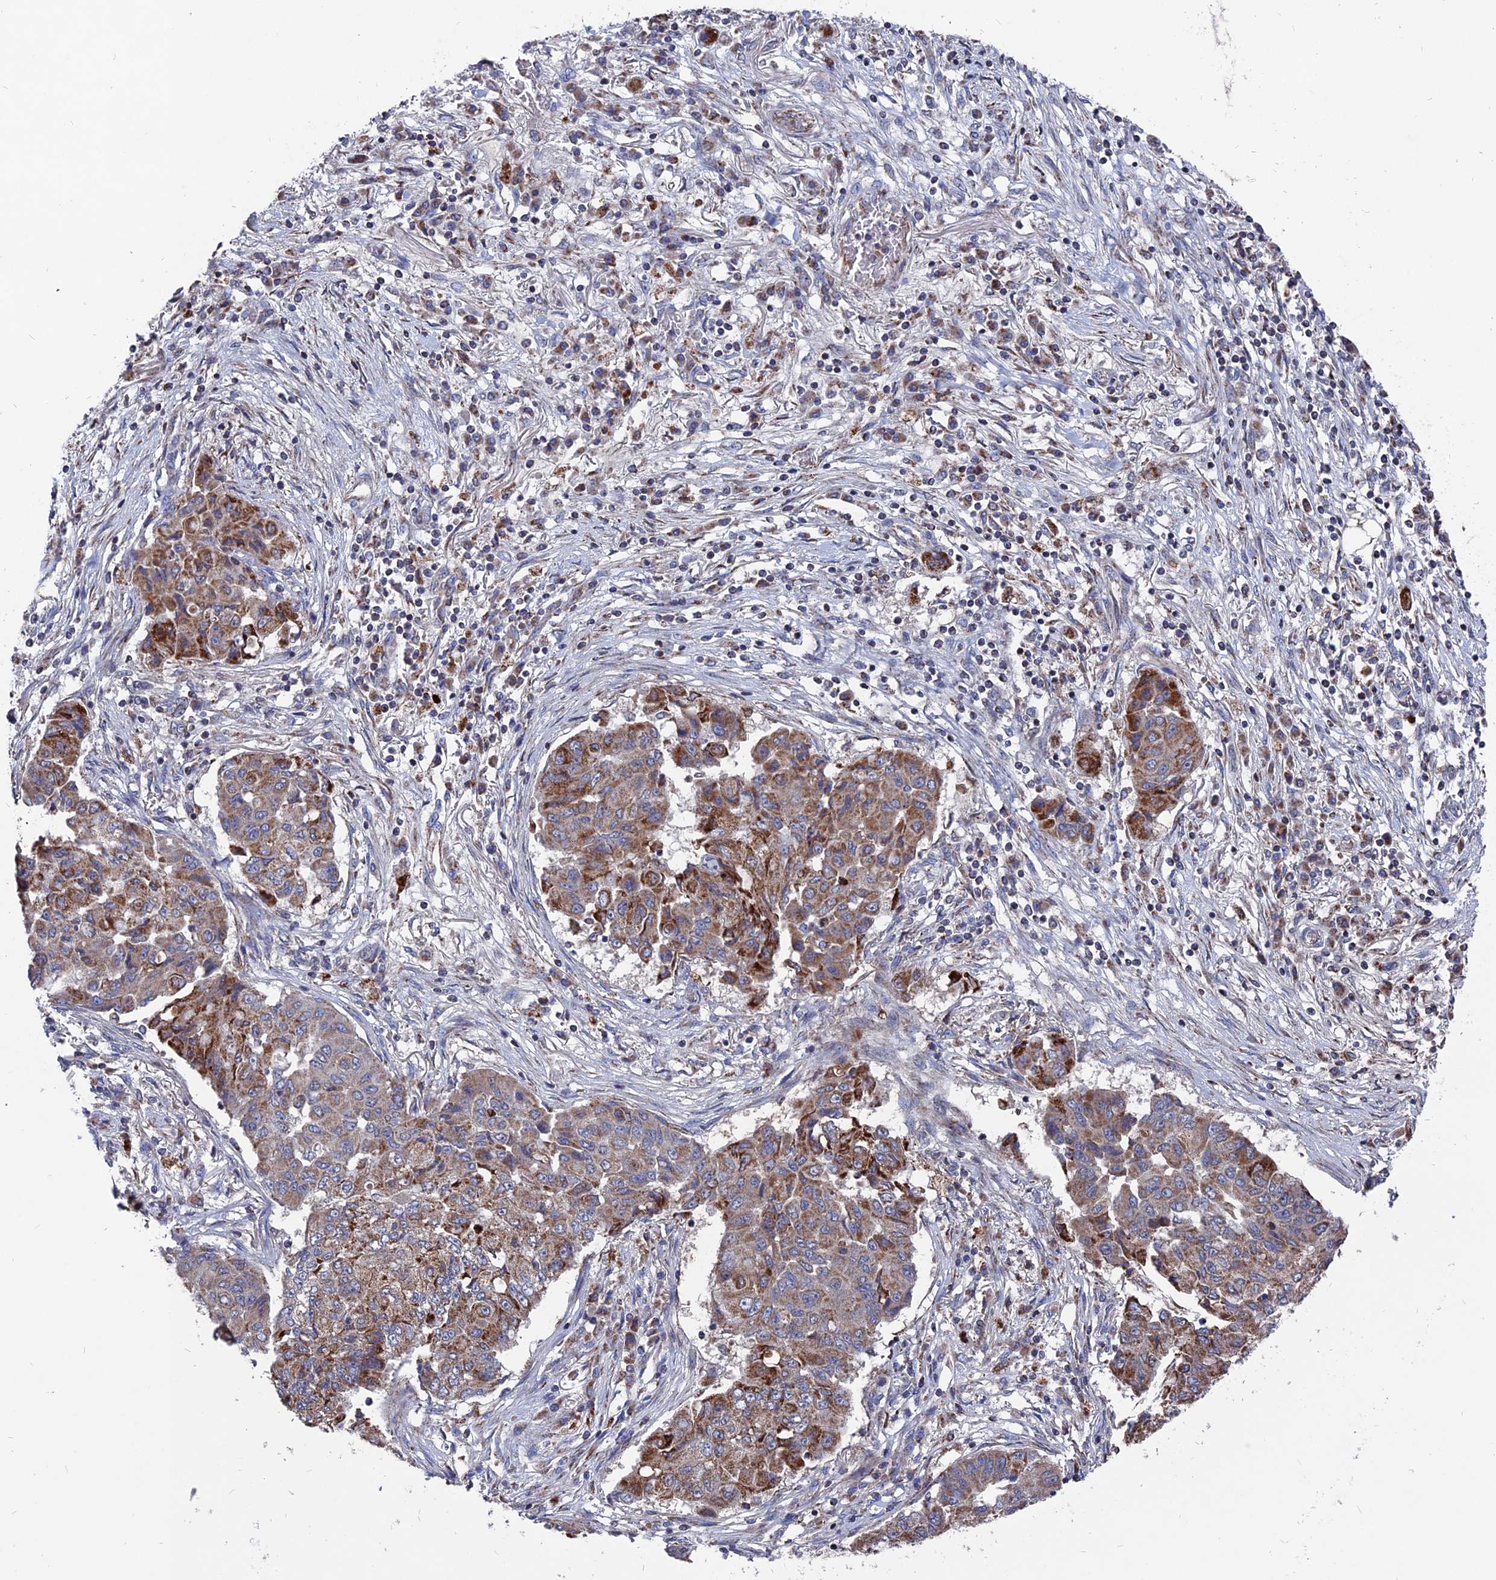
{"staining": {"intensity": "moderate", "quantity": ">75%", "location": "cytoplasmic/membranous"}, "tissue": "lung cancer", "cell_type": "Tumor cells", "image_type": "cancer", "snomed": [{"axis": "morphology", "description": "Squamous cell carcinoma, NOS"}, {"axis": "topography", "description": "Lung"}], "caption": "High-power microscopy captured an immunohistochemistry (IHC) photomicrograph of squamous cell carcinoma (lung), revealing moderate cytoplasmic/membranous positivity in about >75% of tumor cells.", "gene": "TGFA", "patient": {"sex": "male", "age": 74}}